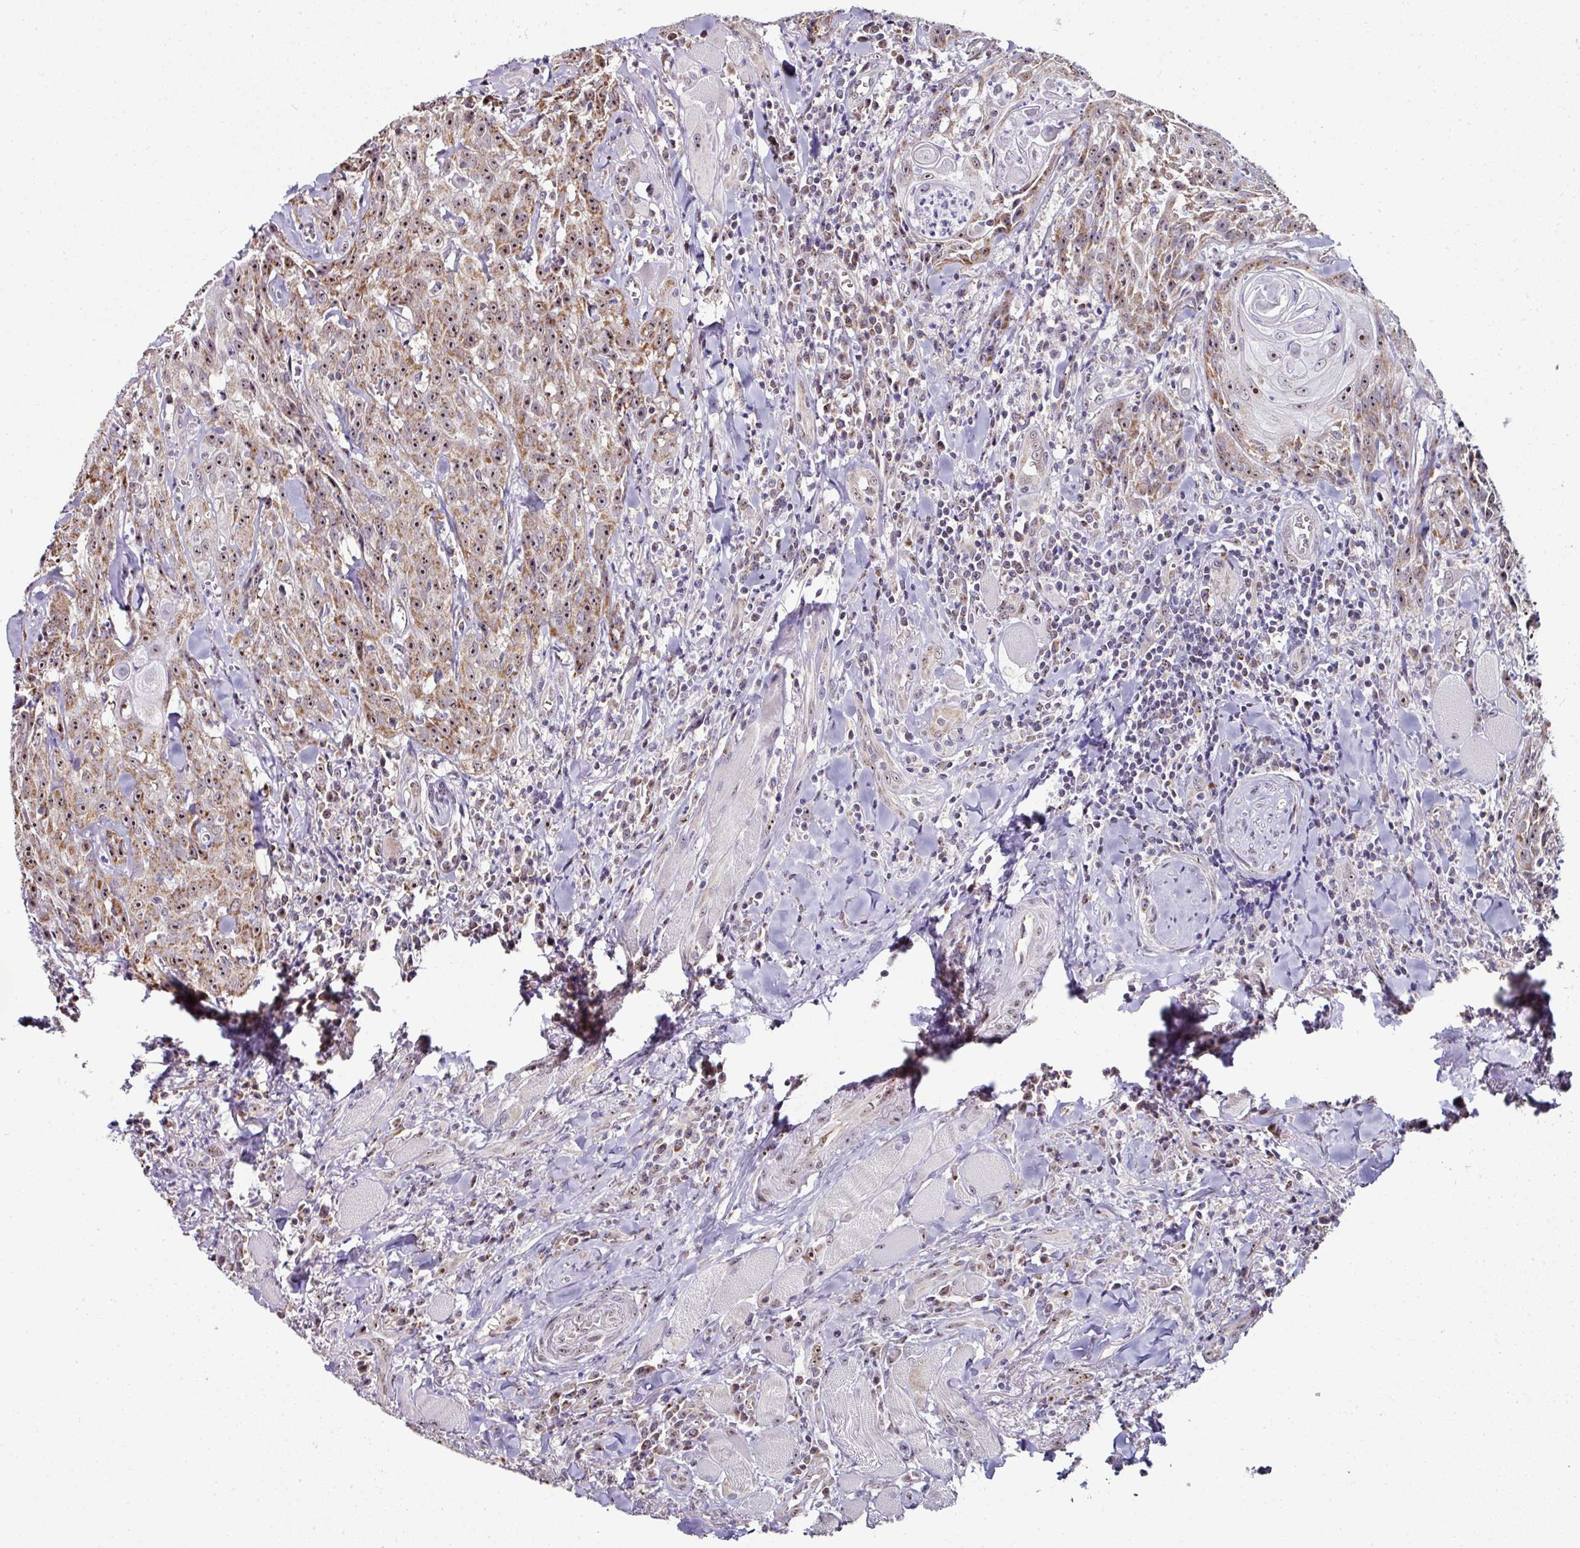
{"staining": {"intensity": "moderate", "quantity": ">75%", "location": "cytoplasmic/membranous,nuclear"}, "tissue": "head and neck cancer", "cell_type": "Tumor cells", "image_type": "cancer", "snomed": [{"axis": "morphology", "description": "Normal tissue, NOS"}, {"axis": "morphology", "description": "Squamous cell carcinoma, NOS"}, {"axis": "topography", "description": "Oral tissue"}, {"axis": "topography", "description": "Head-Neck"}], "caption": "The immunohistochemical stain highlights moderate cytoplasmic/membranous and nuclear positivity in tumor cells of squamous cell carcinoma (head and neck) tissue.", "gene": "NACC2", "patient": {"sex": "female", "age": 70}}